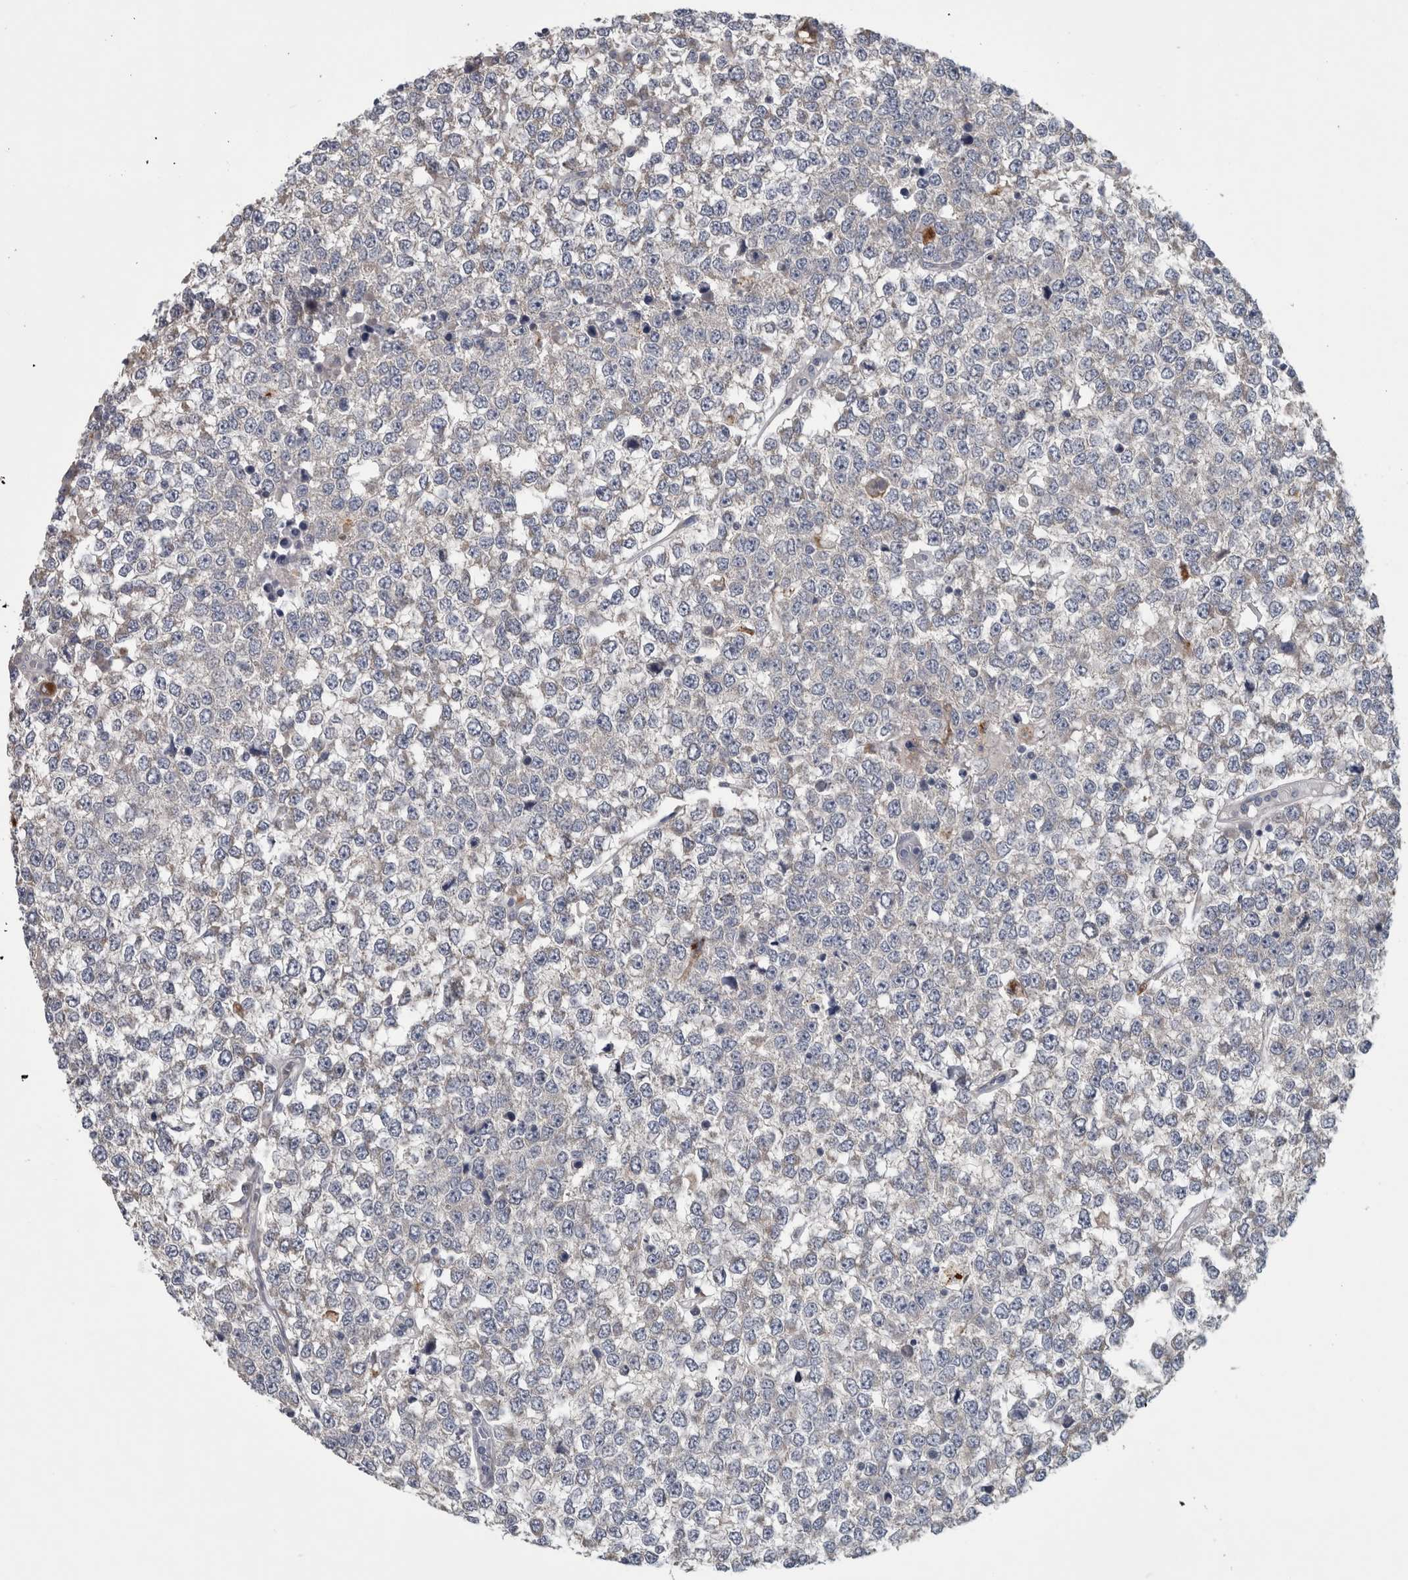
{"staining": {"intensity": "negative", "quantity": "none", "location": "none"}, "tissue": "testis cancer", "cell_type": "Tumor cells", "image_type": "cancer", "snomed": [{"axis": "morphology", "description": "Seminoma, NOS"}, {"axis": "topography", "description": "Testis"}], "caption": "This micrograph is of testis cancer stained with immunohistochemistry (IHC) to label a protein in brown with the nuclei are counter-stained blue. There is no positivity in tumor cells.", "gene": "ATXN2", "patient": {"sex": "male", "age": 65}}